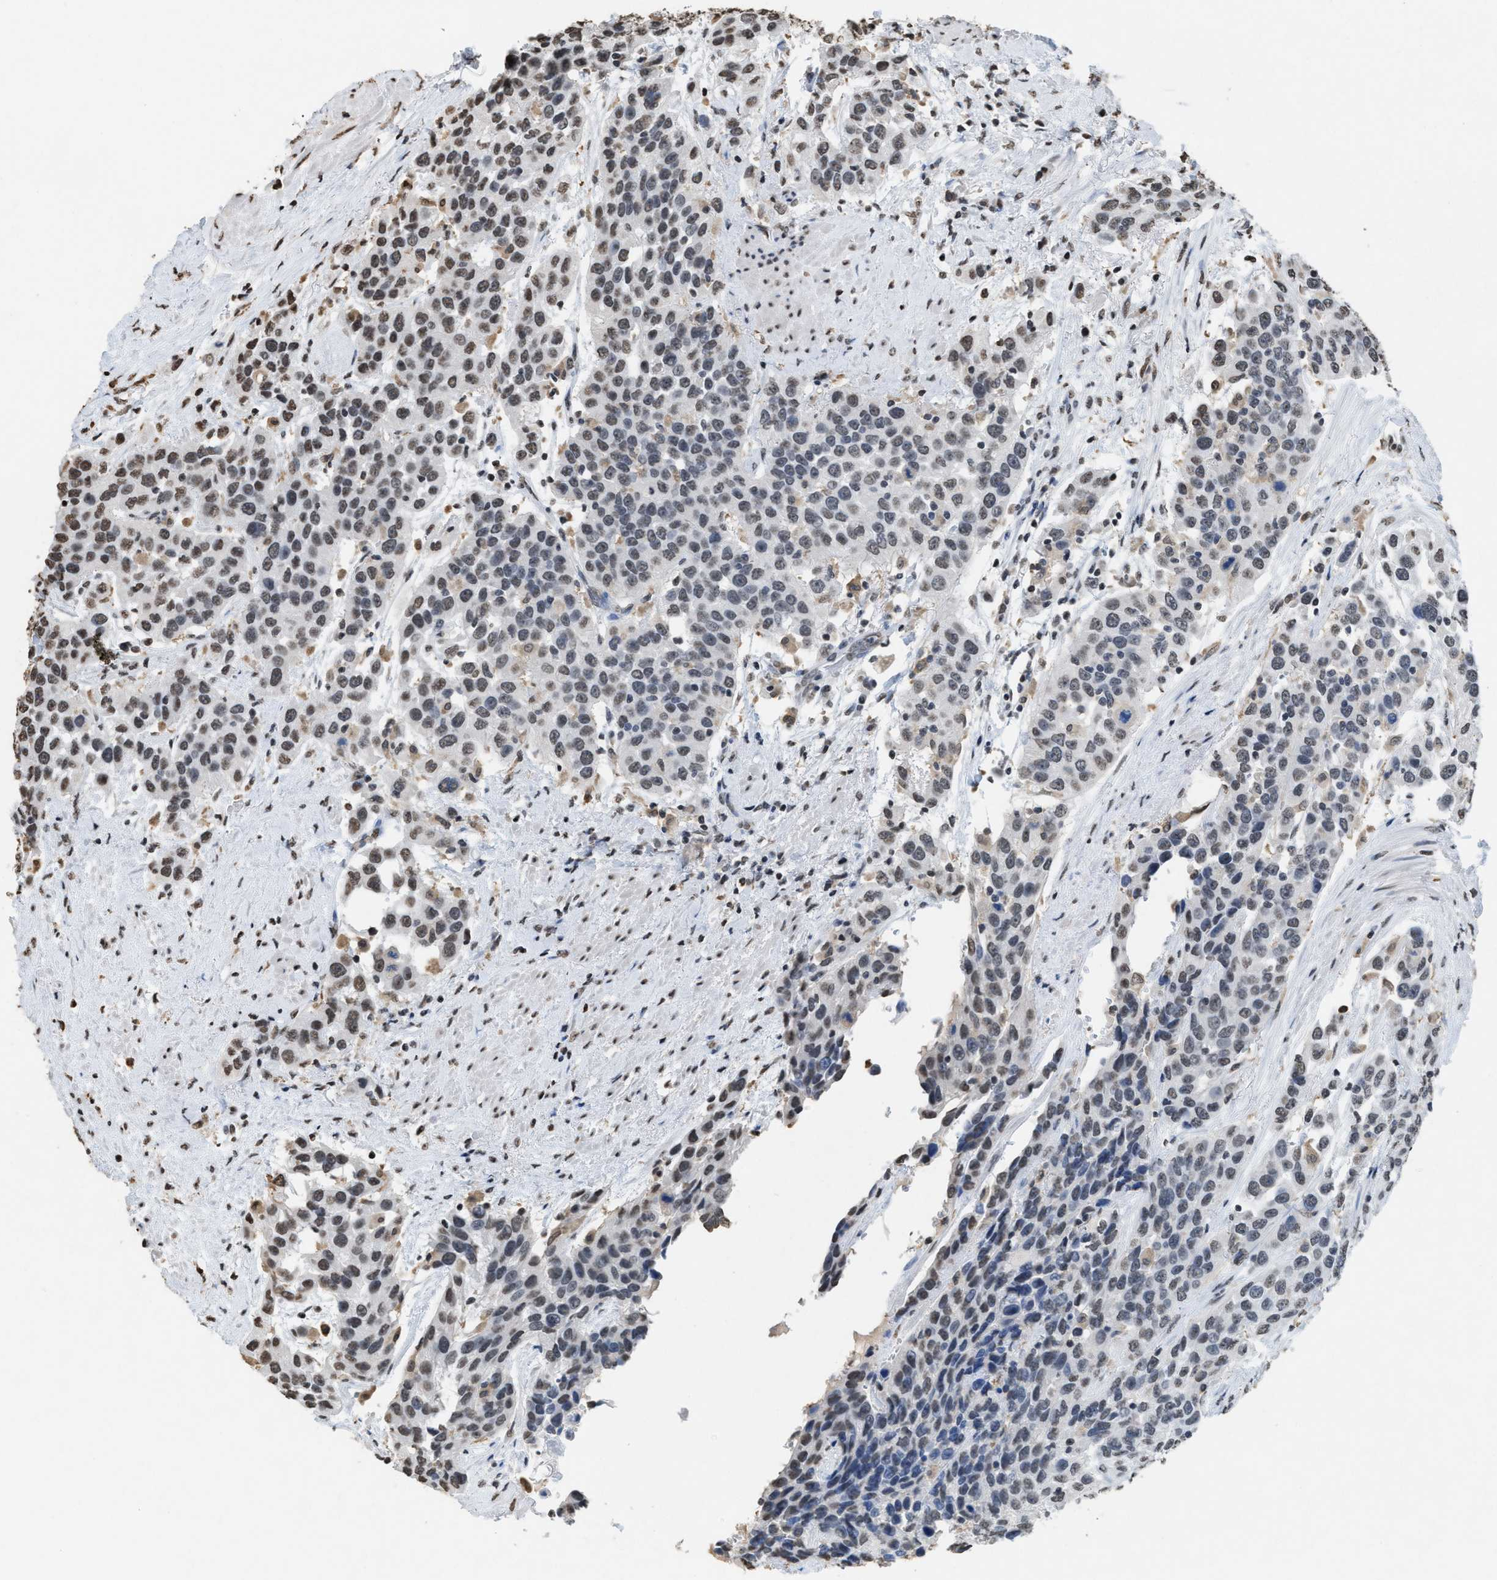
{"staining": {"intensity": "moderate", "quantity": "<25%", "location": "nuclear"}, "tissue": "urothelial cancer", "cell_type": "Tumor cells", "image_type": "cancer", "snomed": [{"axis": "morphology", "description": "Urothelial carcinoma, High grade"}, {"axis": "topography", "description": "Urinary bladder"}], "caption": "IHC histopathology image of human urothelial carcinoma (high-grade) stained for a protein (brown), which reveals low levels of moderate nuclear positivity in about <25% of tumor cells.", "gene": "NUP88", "patient": {"sex": "female", "age": 80}}